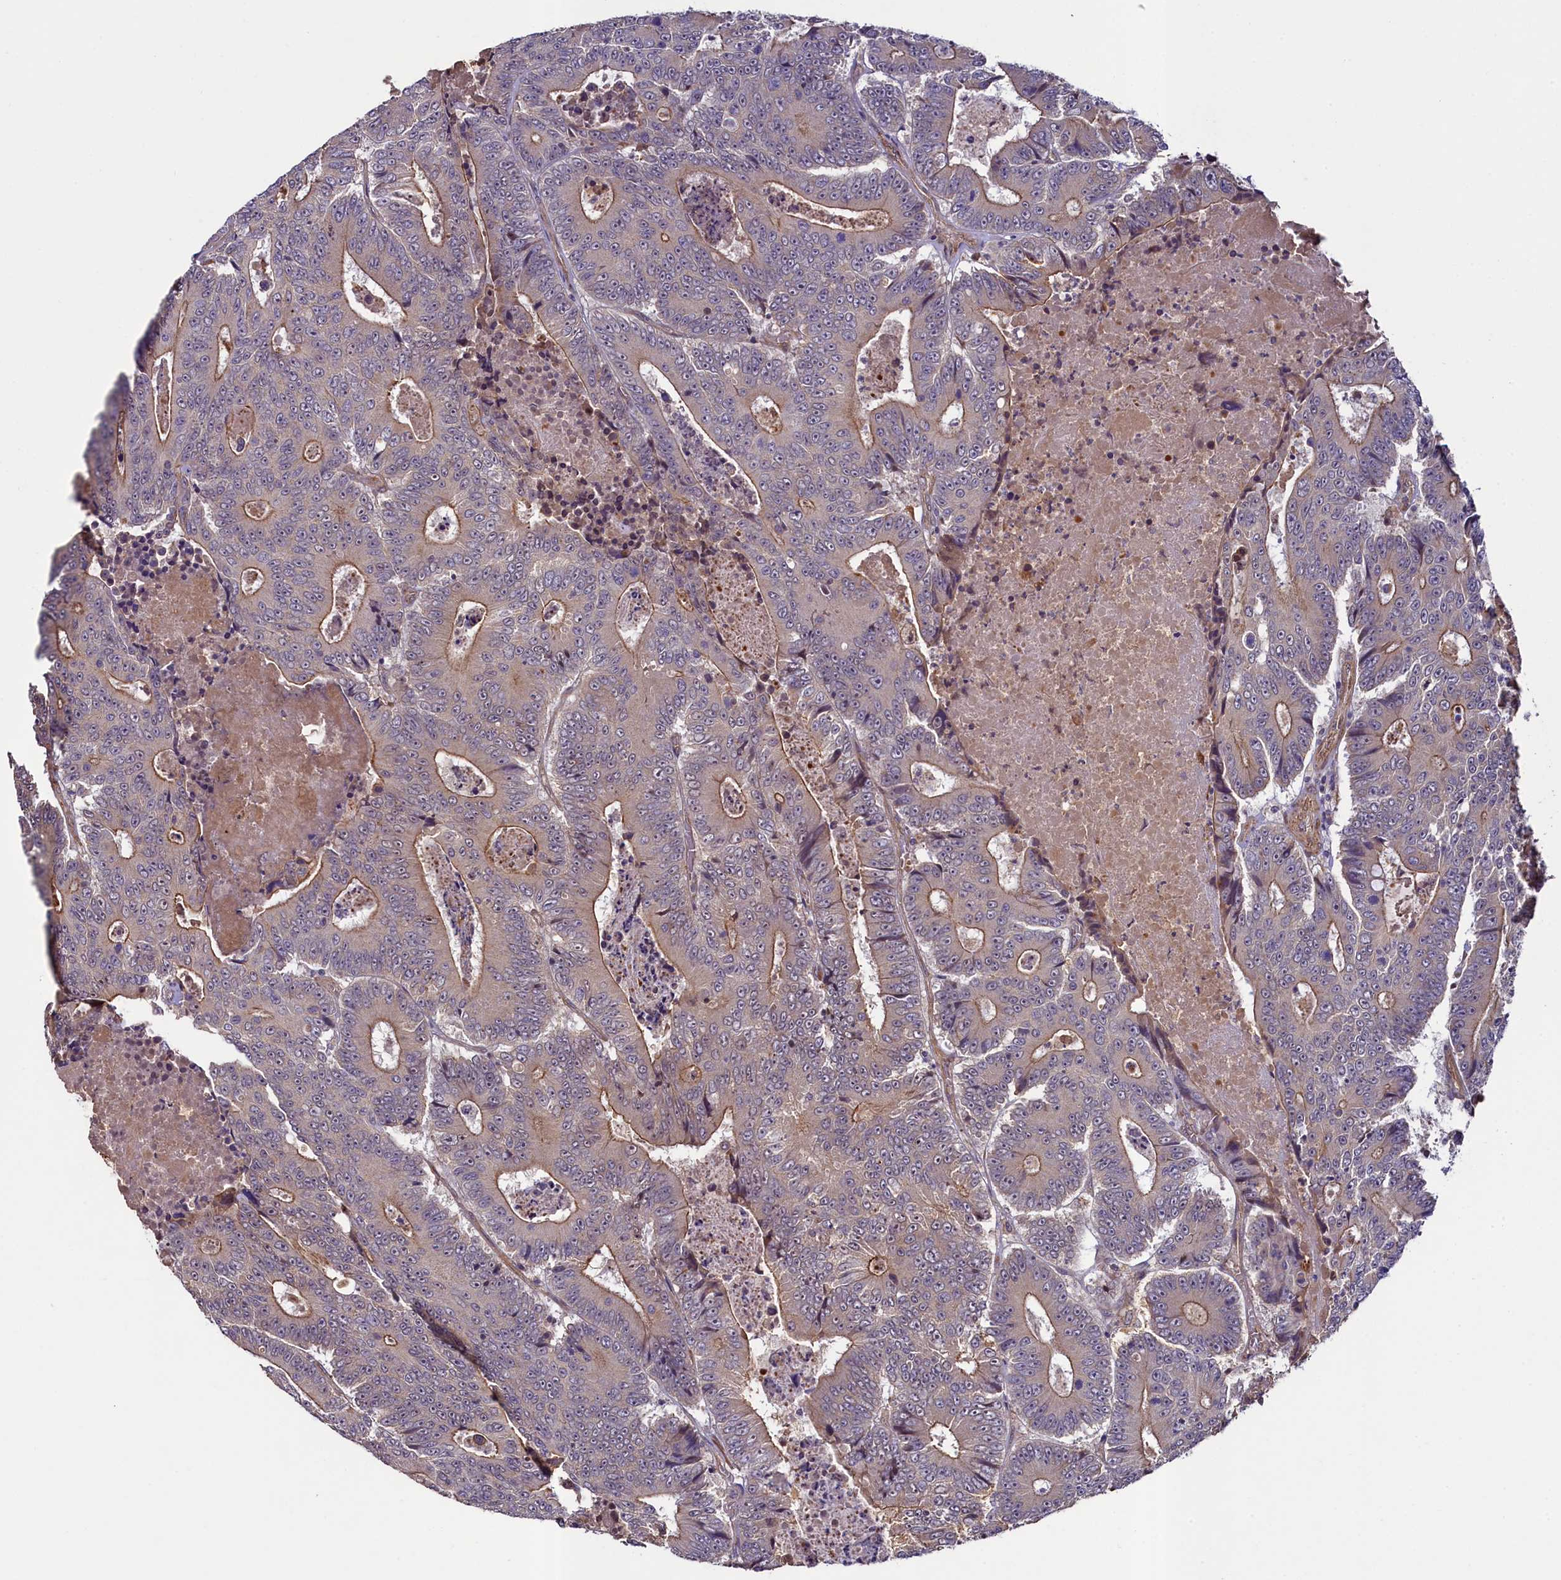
{"staining": {"intensity": "moderate", "quantity": "25%-75%", "location": "cytoplasmic/membranous"}, "tissue": "colorectal cancer", "cell_type": "Tumor cells", "image_type": "cancer", "snomed": [{"axis": "morphology", "description": "Adenocarcinoma, NOS"}, {"axis": "topography", "description": "Colon"}], "caption": "Immunohistochemical staining of colorectal cancer (adenocarcinoma) exhibits moderate cytoplasmic/membranous protein positivity in approximately 25%-75% of tumor cells. (DAB (3,3'-diaminobenzidine) IHC with brightfield microscopy, high magnification).", "gene": "CCDC102A", "patient": {"sex": "male", "age": 83}}